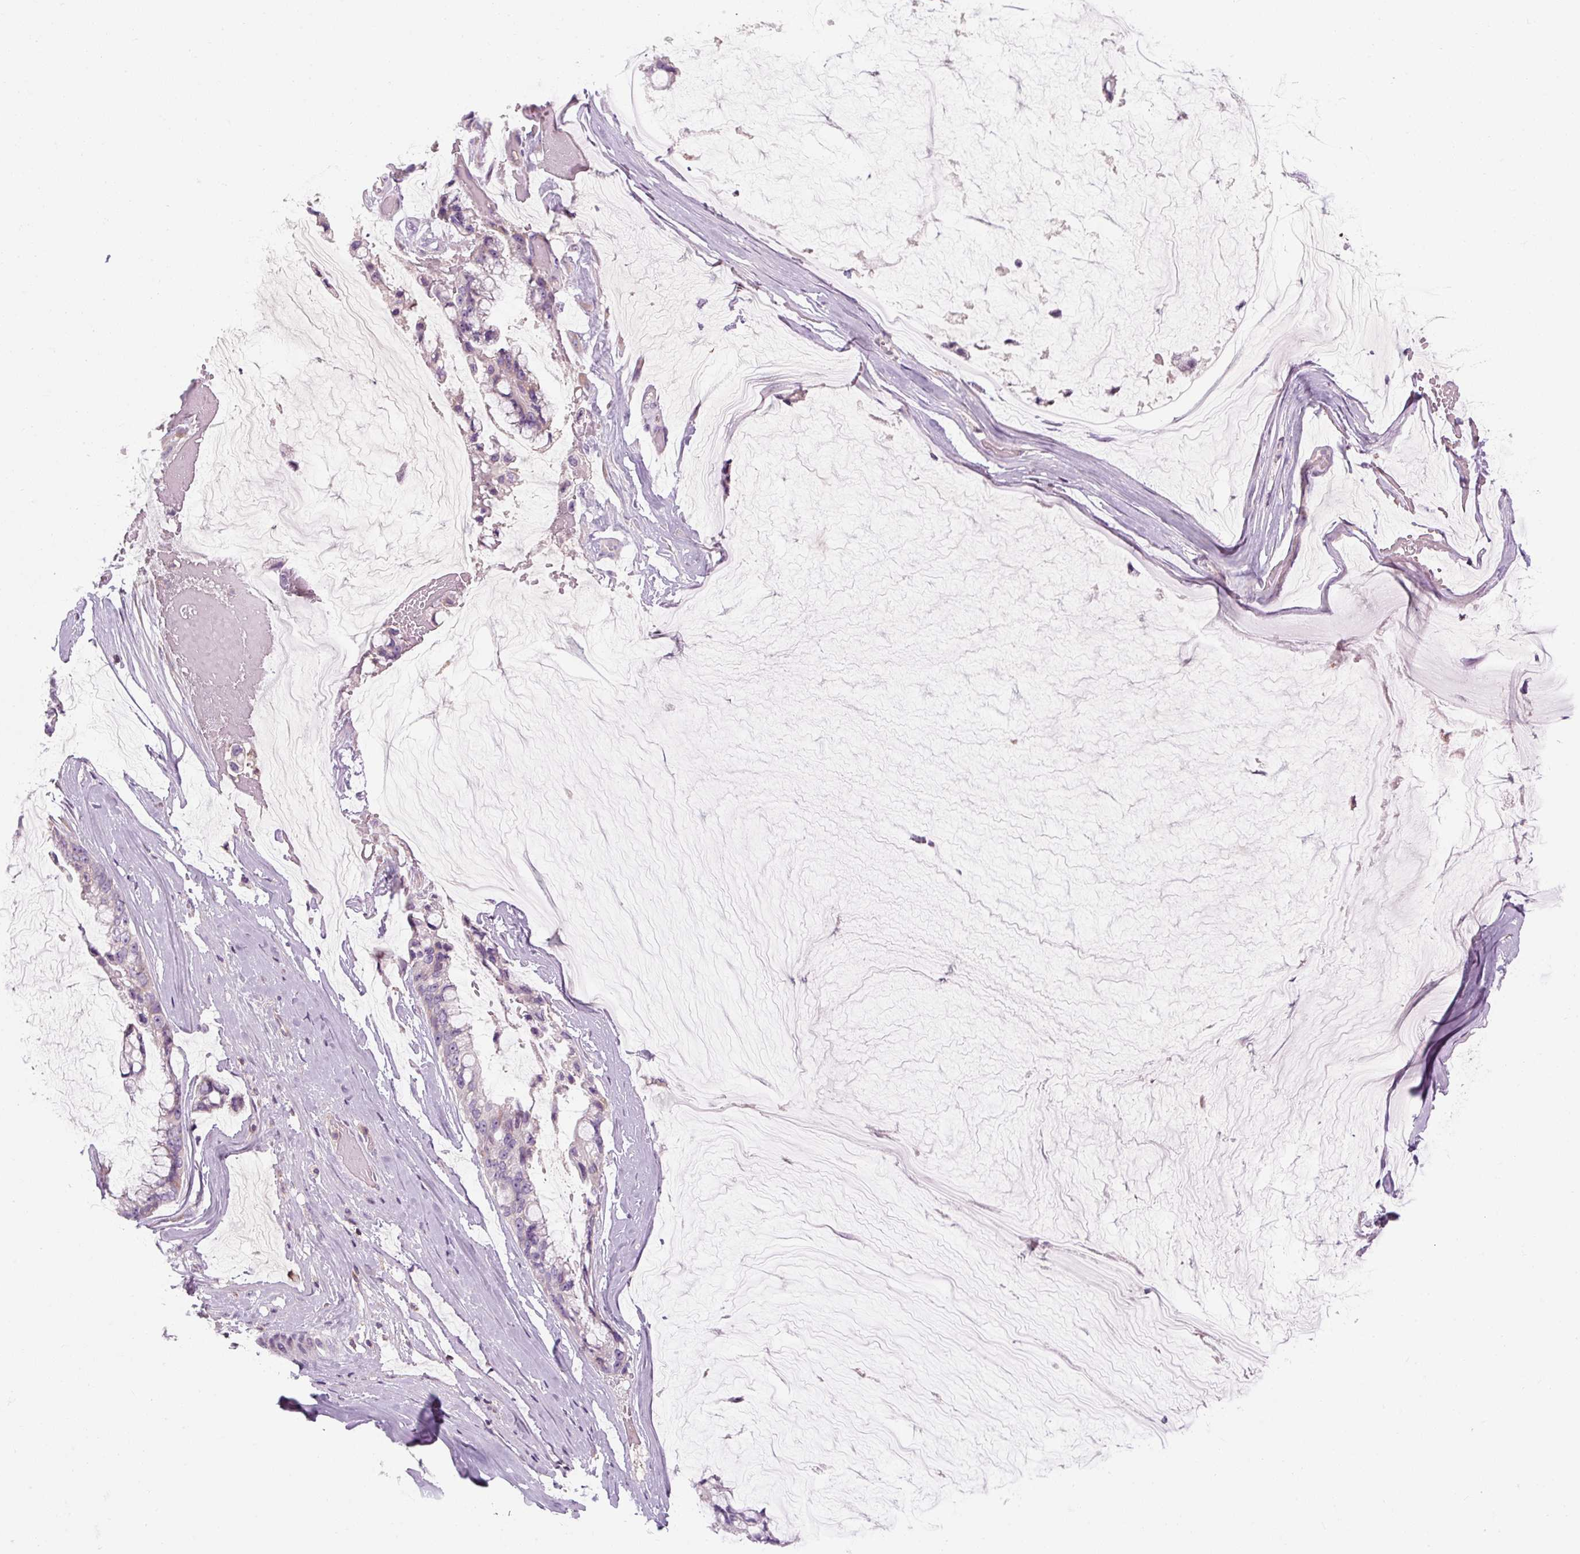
{"staining": {"intensity": "negative", "quantity": "none", "location": "none"}, "tissue": "ovarian cancer", "cell_type": "Tumor cells", "image_type": "cancer", "snomed": [{"axis": "morphology", "description": "Cystadenocarcinoma, mucinous, NOS"}, {"axis": "topography", "description": "Ovary"}], "caption": "Protein analysis of ovarian cancer (mucinous cystadenocarcinoma) exhibits no significant positivity in tumor cells. (Stains: DAB immunohistochemistry (IHC) with hematoxylin counter stain, Microscopy: brightfield microscopy at high magnification).", "gene": "TIGD2", "patient": {"sex": "female", "age": 39}}